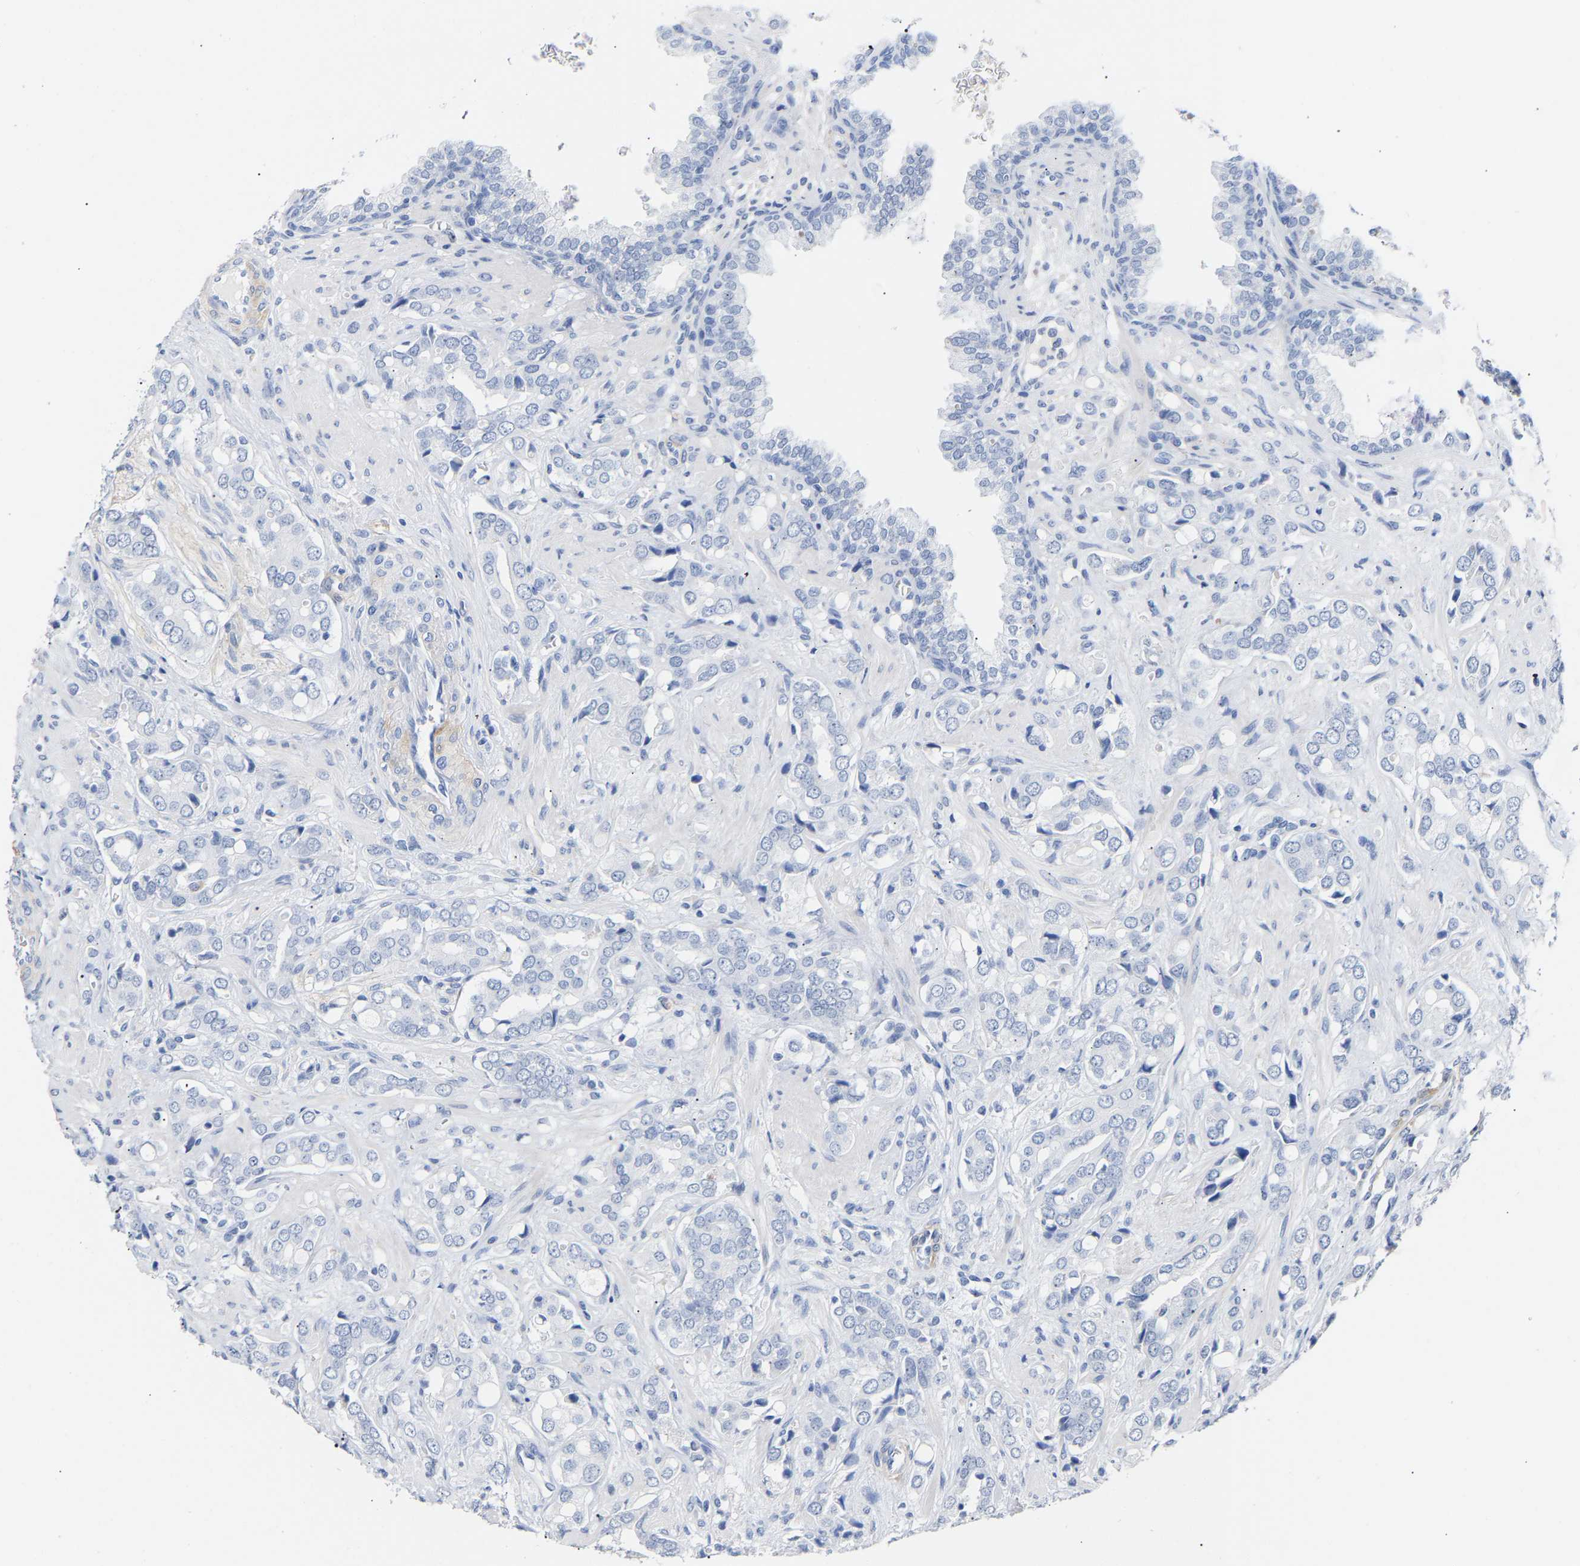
{"staining": {"intensity": "negative", "quantity": "none", "location": "none"}, "tissue": "prostate cancer", "cell_type": "Tumor cells", "image_type": "cancer", "snomed": [{"axis": "morphology", "description": "Adenocarcinoma, High grade"}, {"axis": "topography", "description": "Prostate"}], "caption": "Tumor cells show no significant staining in prostate adenocarcinoma (high-grade).", "gene": "AMPH", "patient": {"sex": "male", "age": 52}}